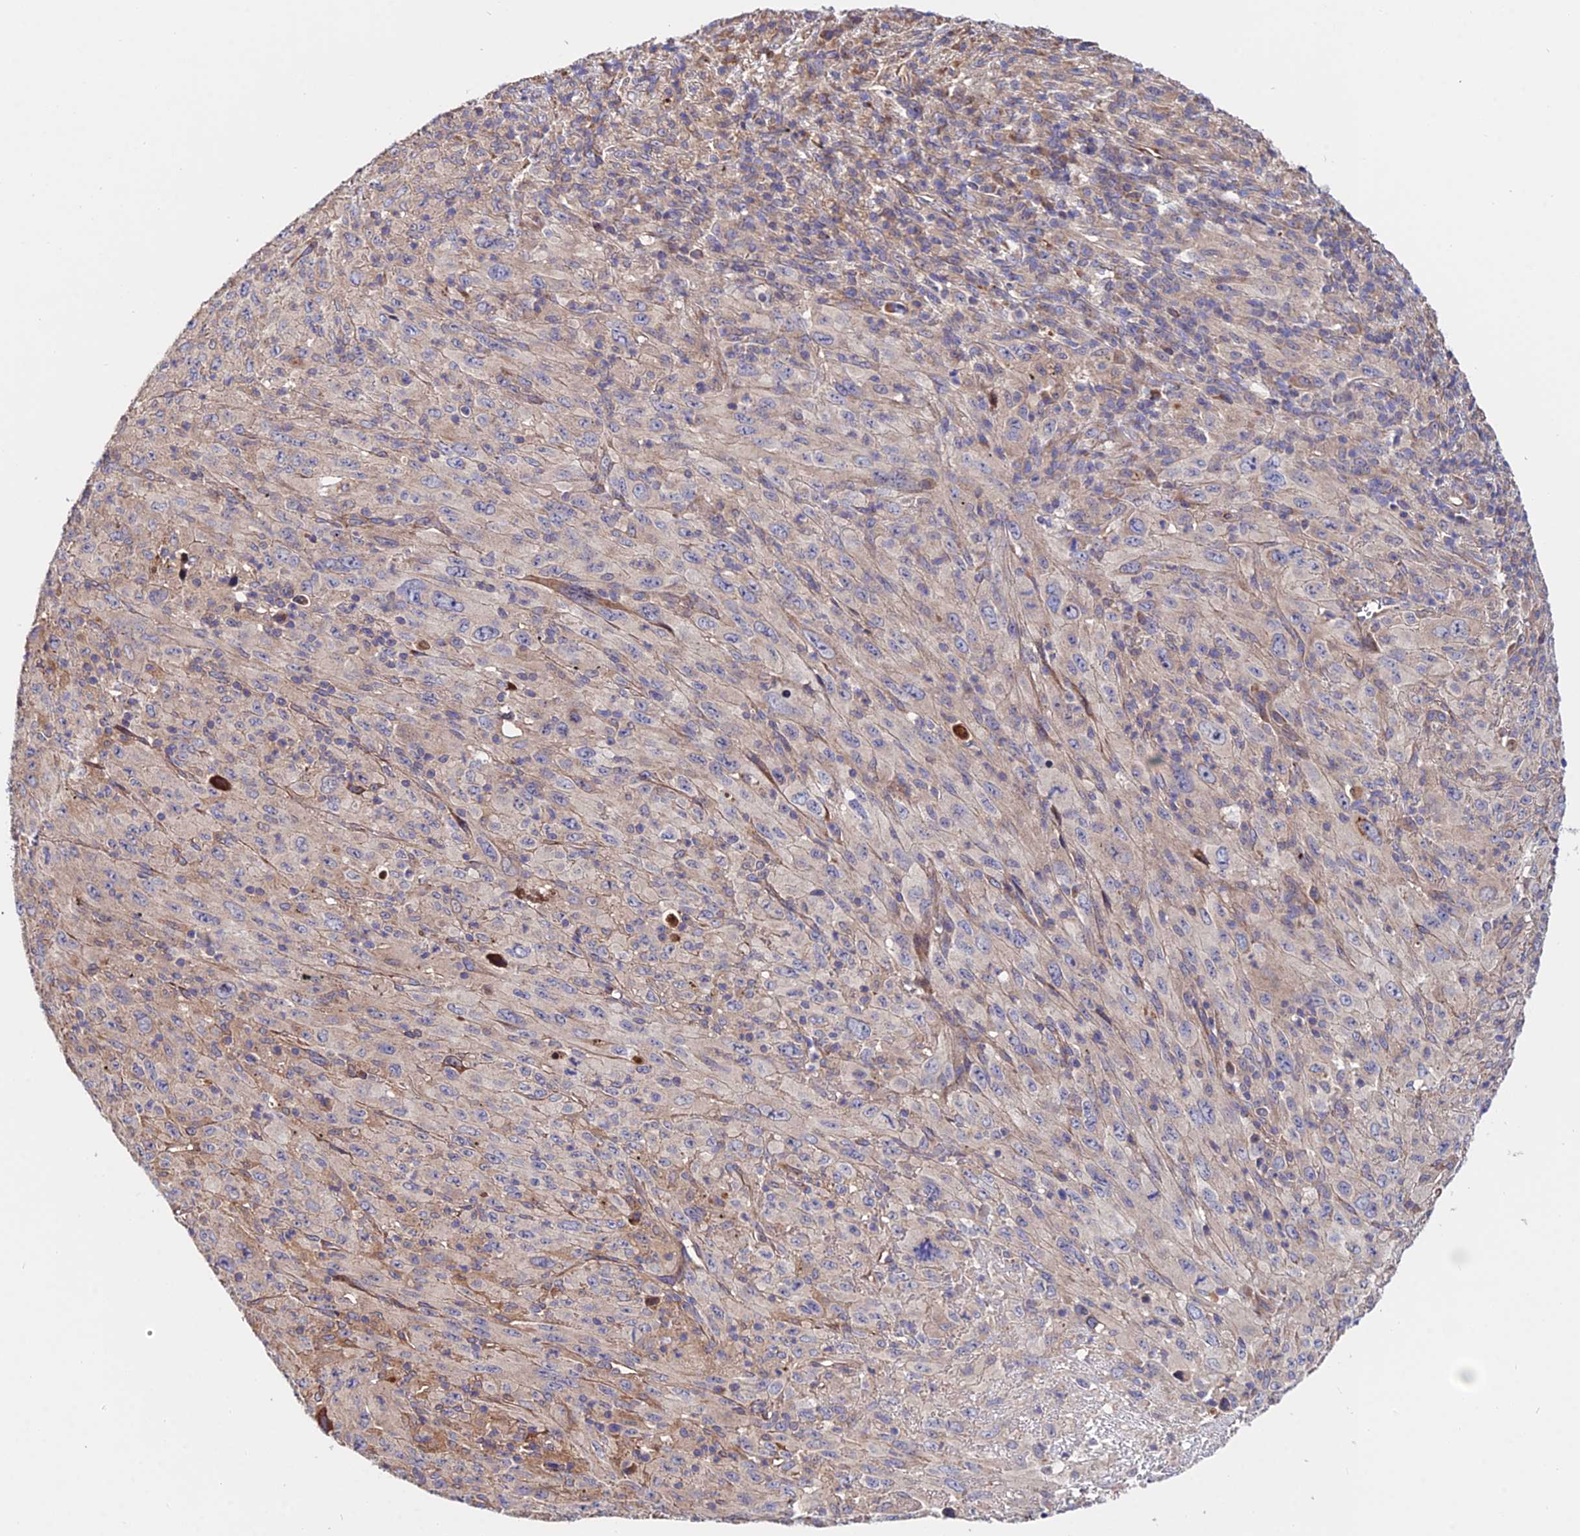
{"staining": {"intensity": "negative", "quantity": "none", "location": "none"}, "tissue": "melanoma", "cell_type": "Tumor cells", "image_type": "cancer", "snomed": [{"axis": "morphology", "description": "Malignant melanoma, Metastatic site"}, {"axis": "topography", "description": "Skin"}], "caption": "This is a micrograph of immunohistochemistry (IHC) staining of melanoma, which shows no positivity in tumor cells.", "gene": "CDC37L1", "patient": {"sex": "female", "age": 56}}